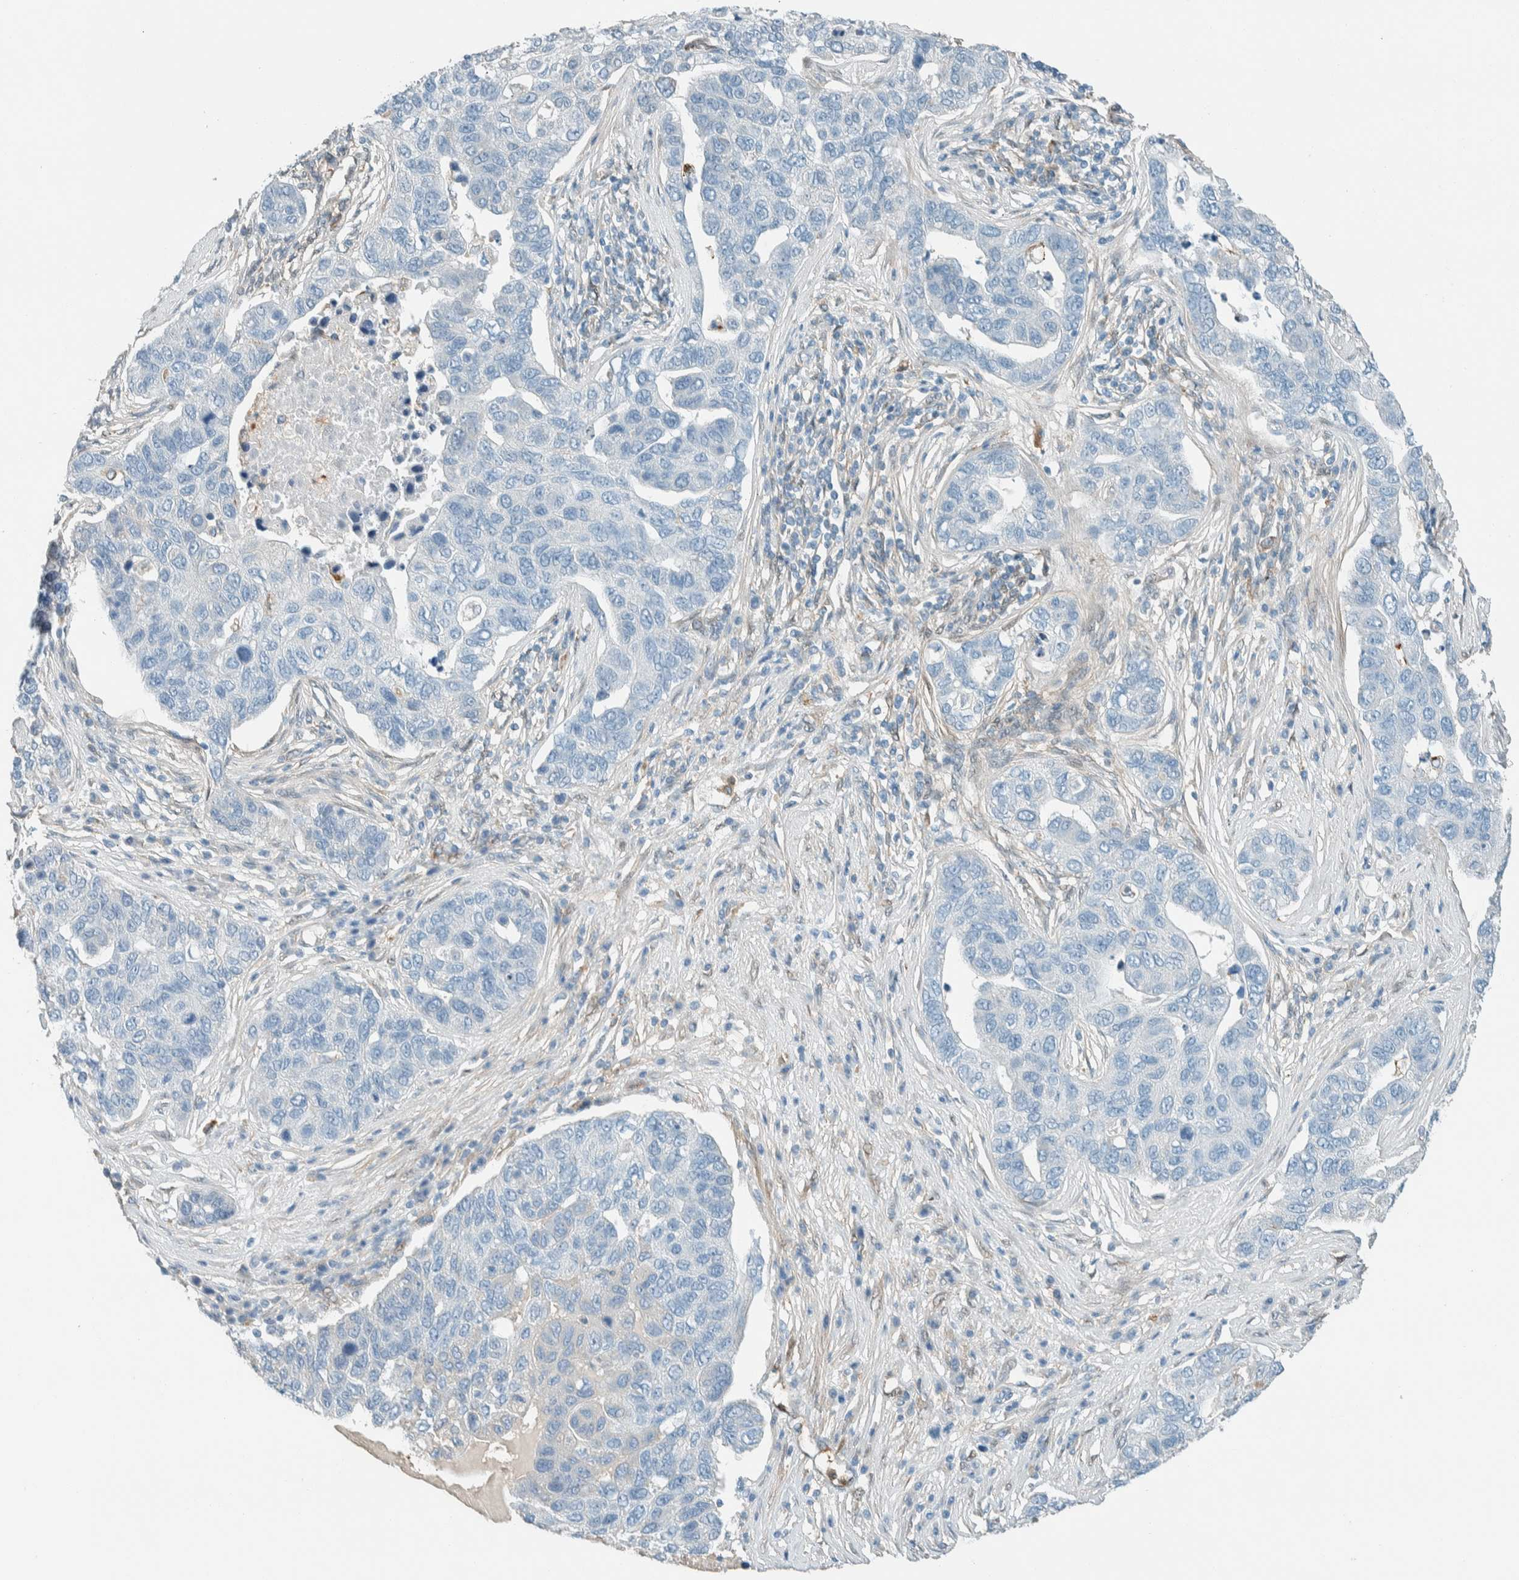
{"staining": {"intensity": "negative", "quantity": "none", "location": "none"}, "tissue": "pancreatic cancer", "cell_type": "Tumor cells", "image_type": "cancer", "snomed": [{"axis": "morphology", "description": "Adenocarcinoma, NOS"}, {"axis": "topography", "description": "Pancreas"}], "caption": "Tumor cells are negative for protein expression in human pancreatic adenocarcinoma.", "gene": "NXN", "patient": {"sex": "female", "age": 61}}